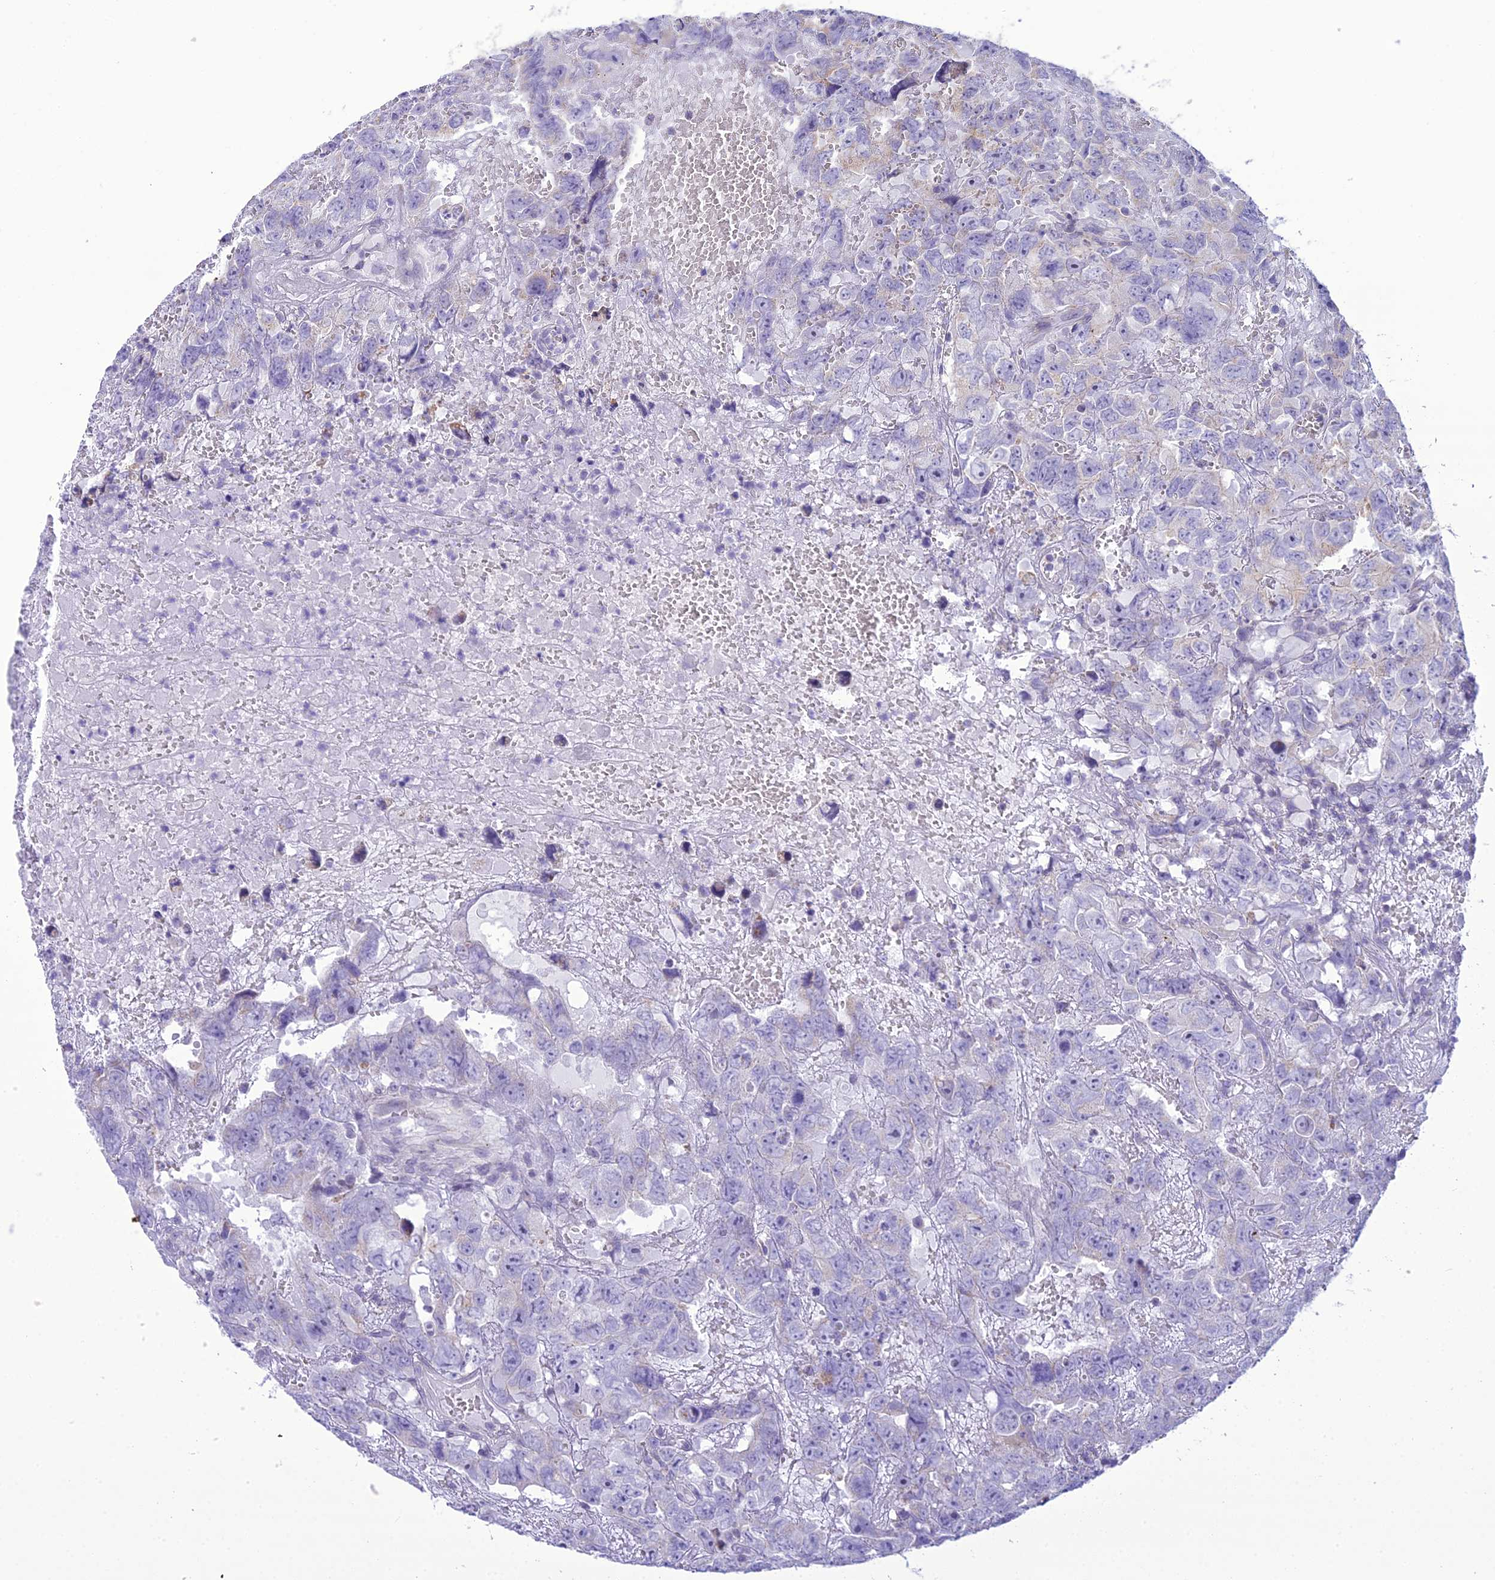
{"staining": {"intensity": "negative", "quantity": "none", "location": "none"}, "tissue": "testis cancer", "cell_type": "Tumor cells", "image_type": "cancer", "snomed": [{"axis": "morphology", "description": "Carcinoma, Embryonal, NOS"}, {"axis": "topography", "description": "Testis"}], "caption": "Embryonal carcinoma (testis) was stained to show a protein in brown. There is no significant positivity in tumor cells. (DAB (3,3'-diaminobenzidine) IHC with hematoxylin counter stain).", "gene": "B9D2", "patient": {"sex": "male", "age": 45}}